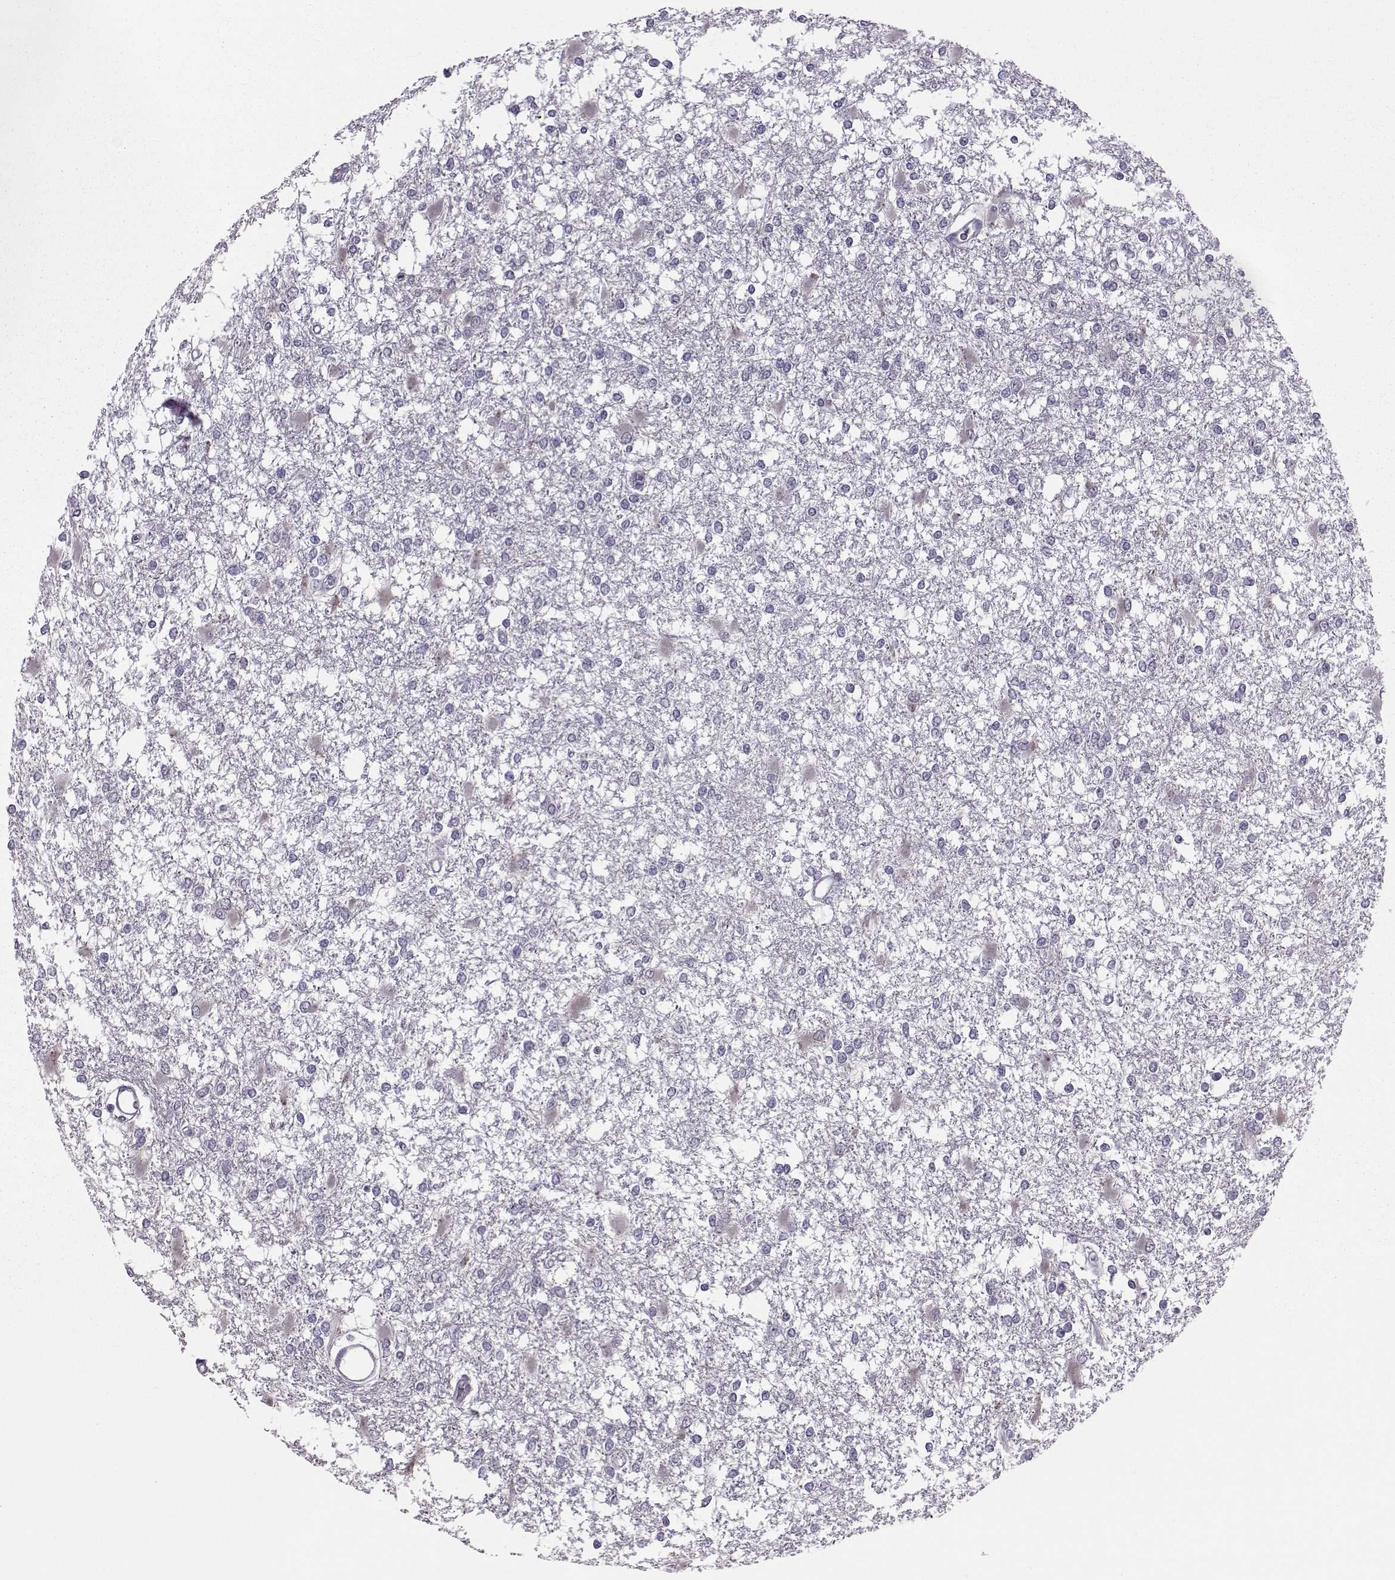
{"staining": {"intensity": "negative", "quantity": "none", "location": "none"}, "tissue": "glioma", "cell_type": "Tumor cells", "image_type": "cancer", "snomed": [{"axis": "morphology", "description": "Glioma, malignant, High grade"}, {"axis": "topography", "description": "Cerebral cortex"}], "caption": "The photomicrograph exhibits no significant expression in tumor cells of glioma.", "gene": "ASRGL1", "patient": {"sex": "male", "age": 79}}